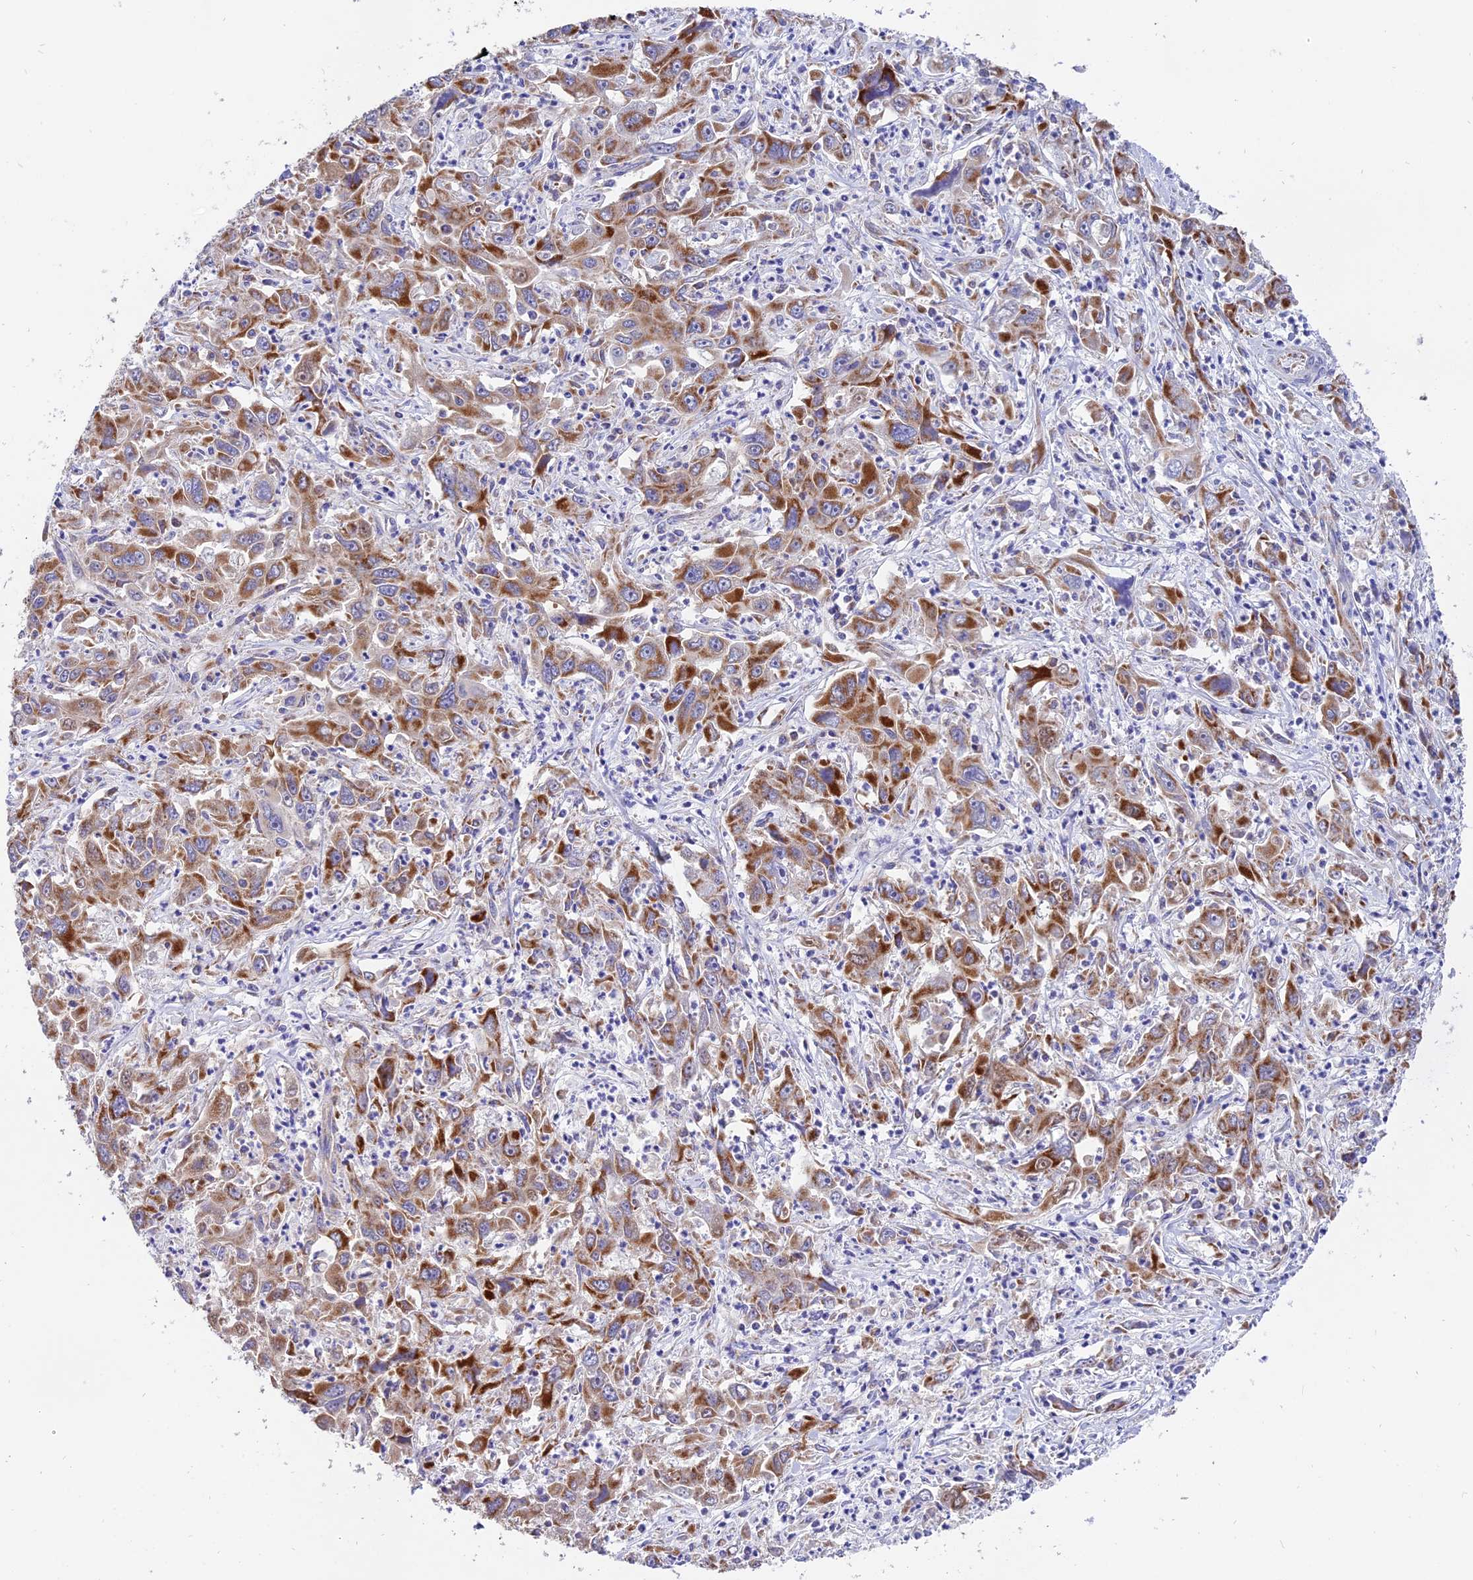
{"staining": {"intensity": "strong", "quantity": ">75%", "location": "cytoplasmic/membranous"}, "tissue": "liver cancer", "cell_type": "Tumor cells", "image_type": "cancer", "snomed": [{"axis": "morphology", "description": "Carcinoma, Hepatocellular, NOS"}, {"axis": "topography", "description": "Liver"}], "caption": "Liver hepatocellular carcinoma was stained to show a protein in brown. There is high levels of strong cytoplasmic/membranous expression in approximately >75% of tumor cells.", "gene": "MRPS34", "patient": {"sex": "male", "age": 63}}